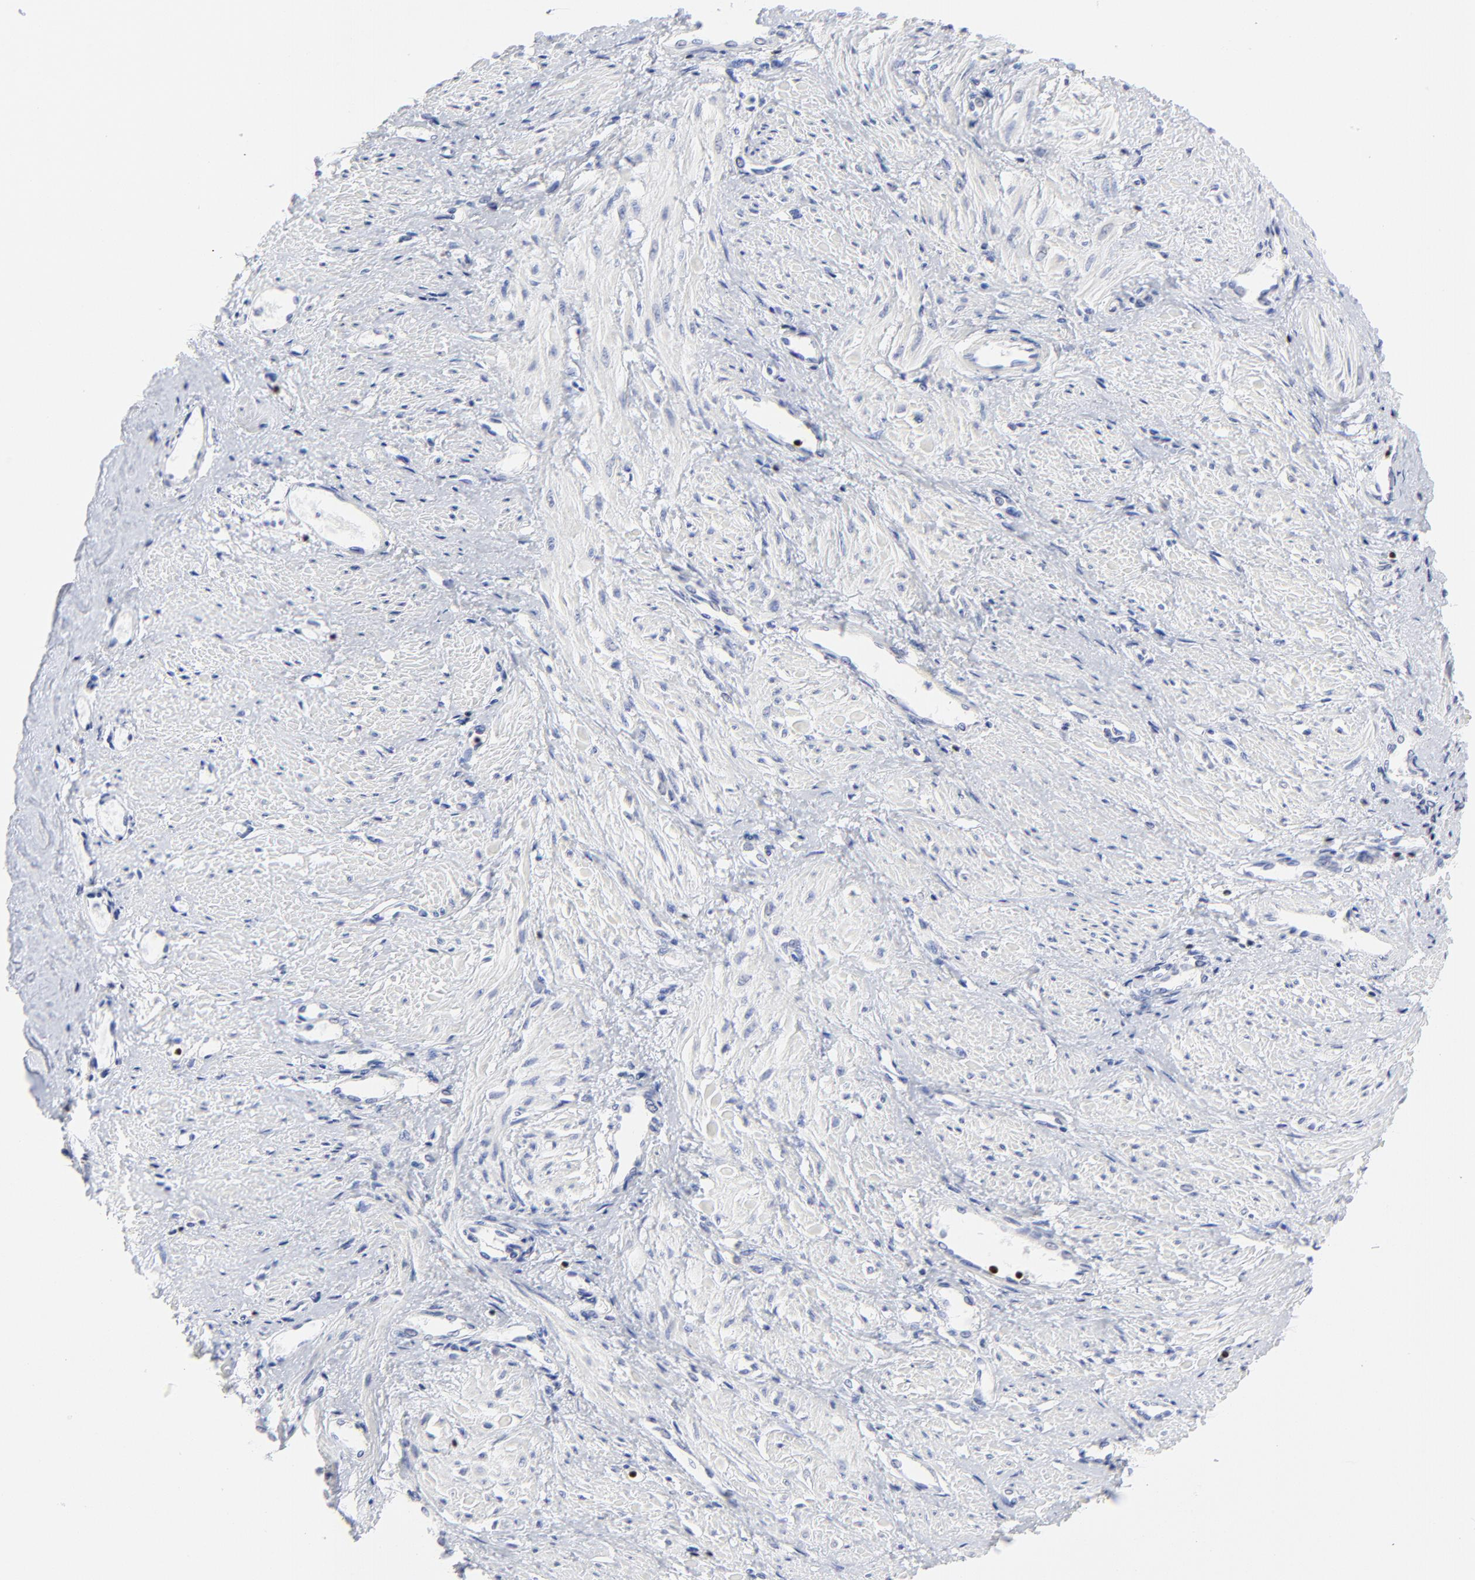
{"staining": {"intensity": "negative", "quantity": "none", "location": "none"}, "tissue": "smooth muscle", "cell_type": "Smooth muscle cells", "image_type": "normal", "snomed": [{"axis": "morphology", "description": "Normal tissue, NOS"}, {"axis": "topography", "description": "Smooth muscle"}, {"axis": "topography", "description": "Uterus"}], "caption": "Micrograph shows no significant protein positivity in smooth muscle cells of normal smooth muscle. (Stains: DAB (3,3'-diaminobenzidine) IHC with hematoxylin counter stain, Microscopy: brightfield microscopy at high magnification).", "gene": "ZAP70", "patient": {"sex": "female", "age": 39}}